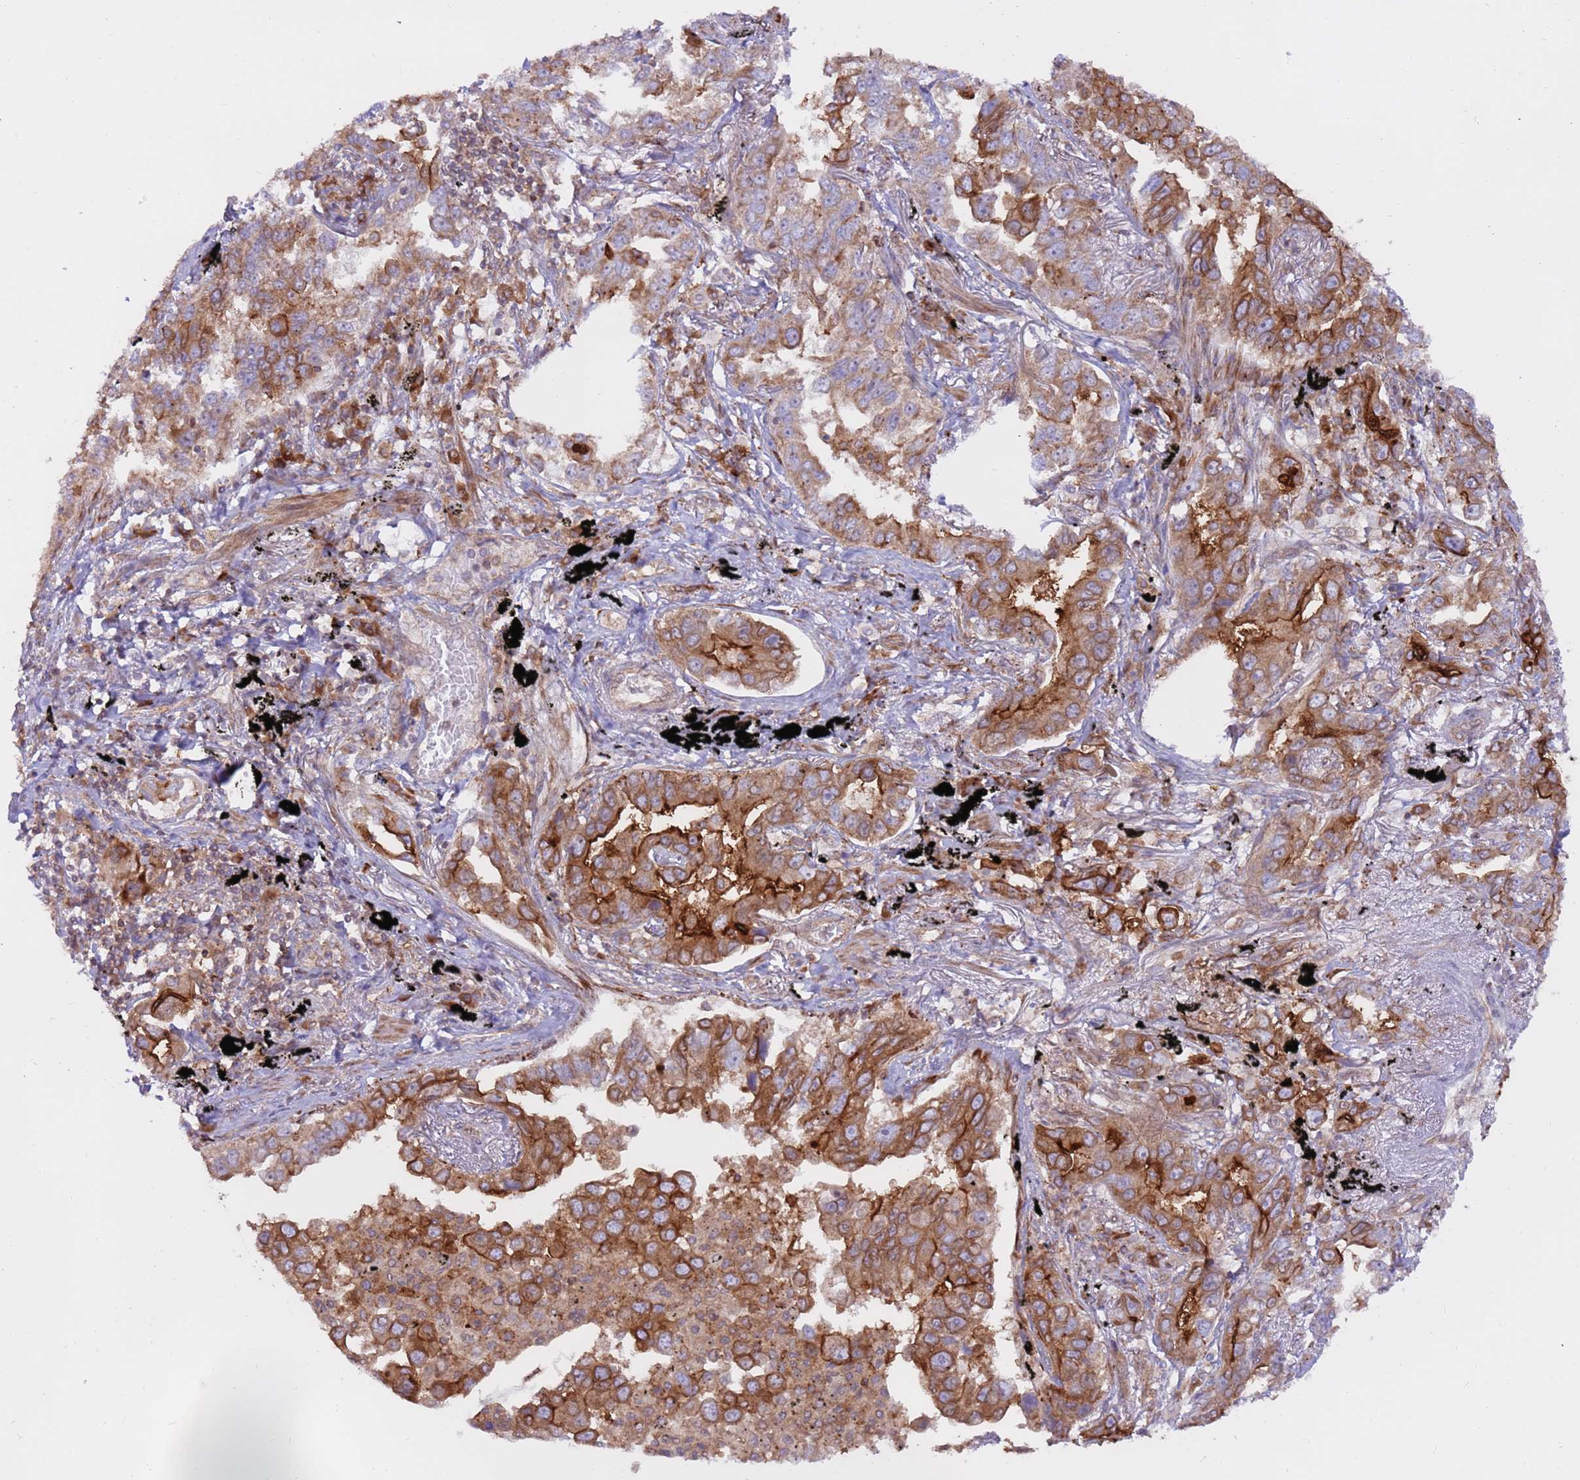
{"staining": {"intensity": "strong", "quantity": ">75%", "location": "cytoplasmic/membranous"}, "tissue": "lung cancer", "cell_type": "Tumor cells", "image_type": "cancer", "snomed": [{"axis": "morphology", "description": "Adenocarcinoma, NOS"}, {"axis": "topography", "description": "Lung"}], "caption": "Protein analysis of lung cancer tissue demonstrates strong cytoplasmic/membranous positivity in approximately >75% of tumor cells.", "gene": "DDX19B", "patient": {"sex": "male", "age": 67}}